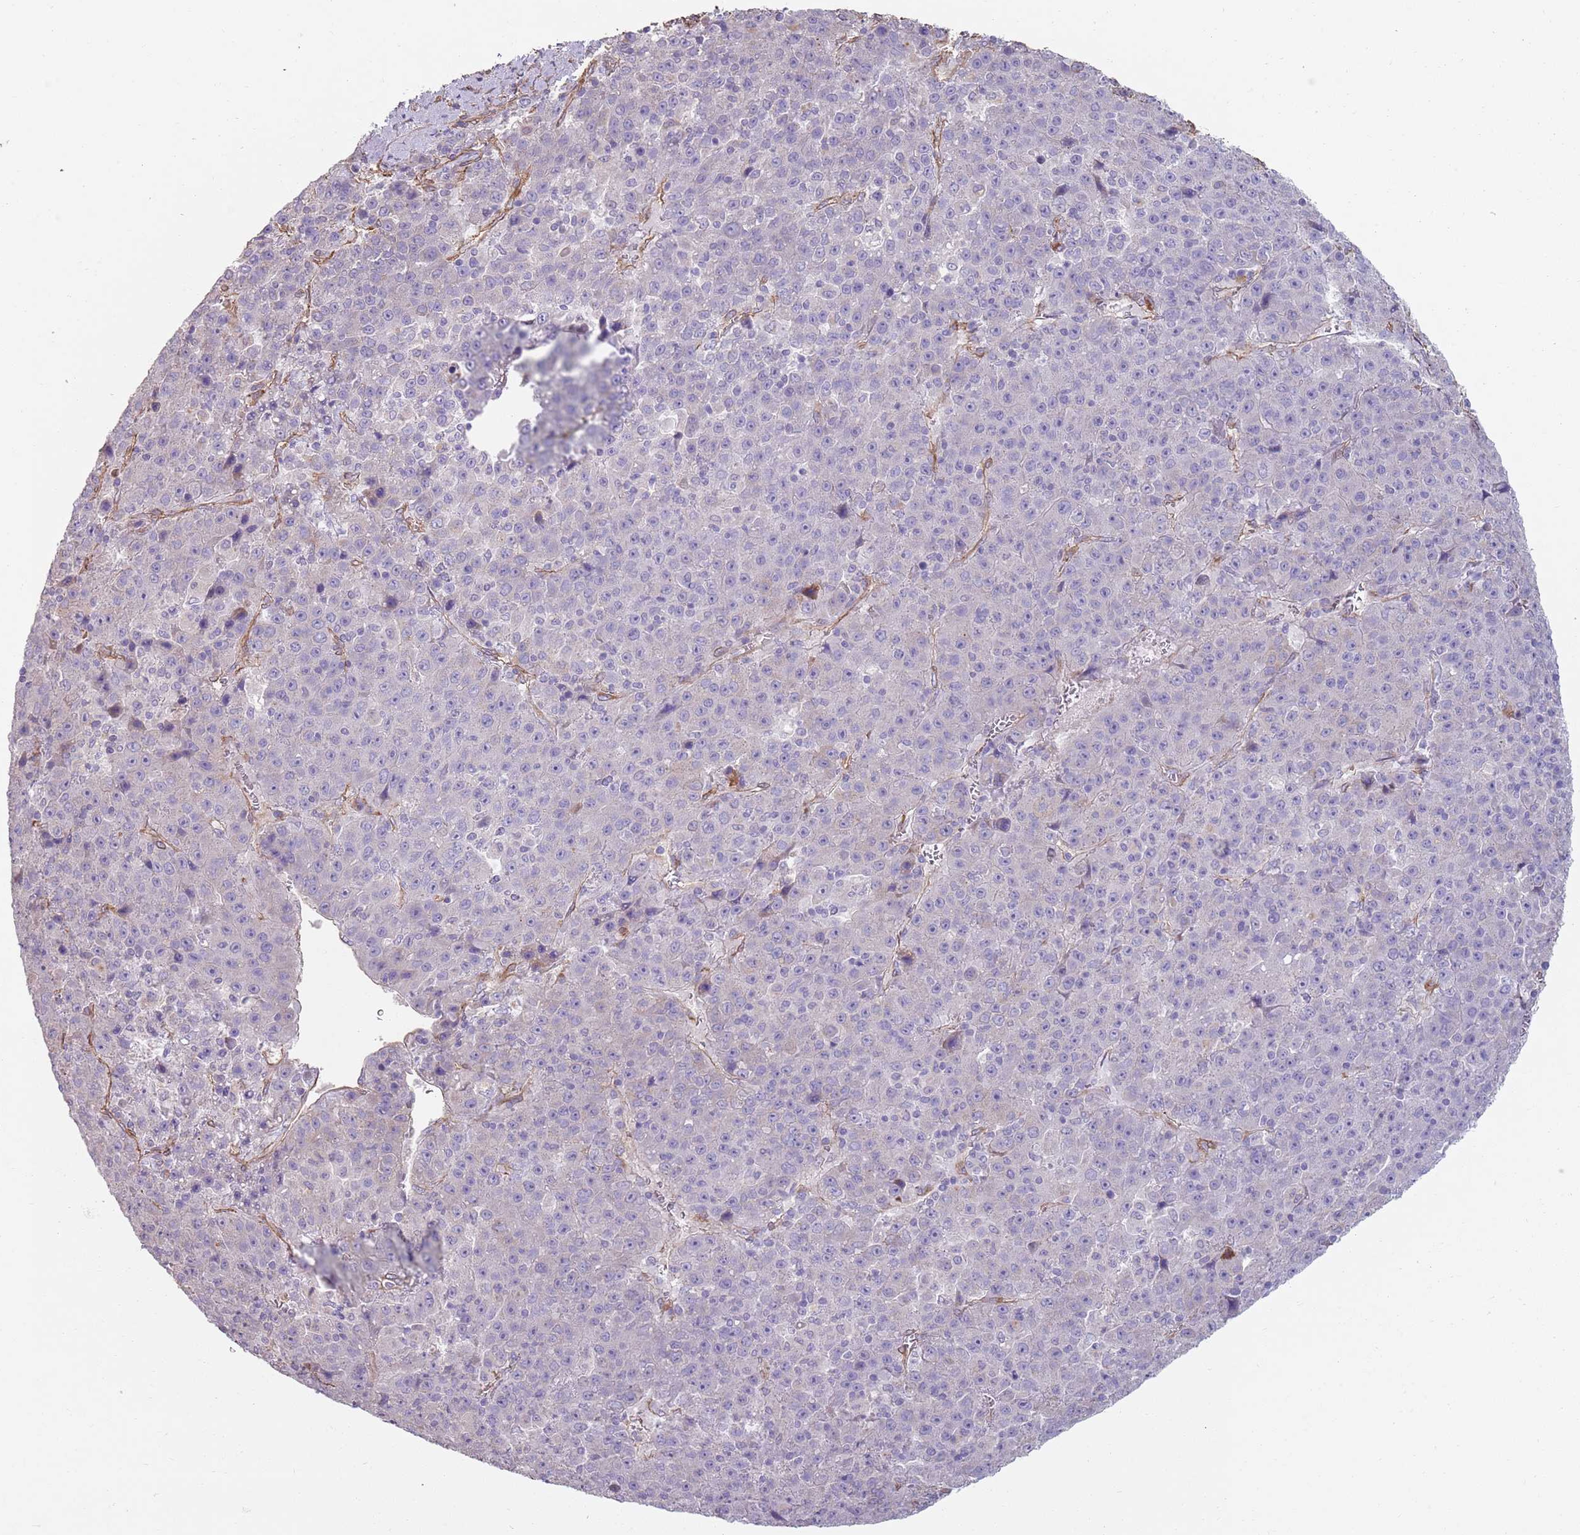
{"staining": {"intensity": "negative", "quantity": "none", "location": "none"}, "tissue": "liver cancer", "cell_type": "Tumor cells", "image_type": "cancer", "snomed": [{"axis": "morphology", "description": "Carcinoma, Hepatocellular, NOS"}, {"axis": "topography", "description": "Liver"}], "caption": "An image of human liver cancer (hepatocellular carcinoma) is negative for staining in tumor cells.", "gene": "PHLPP2", "patient": {"sex": "female", "age": 53}}